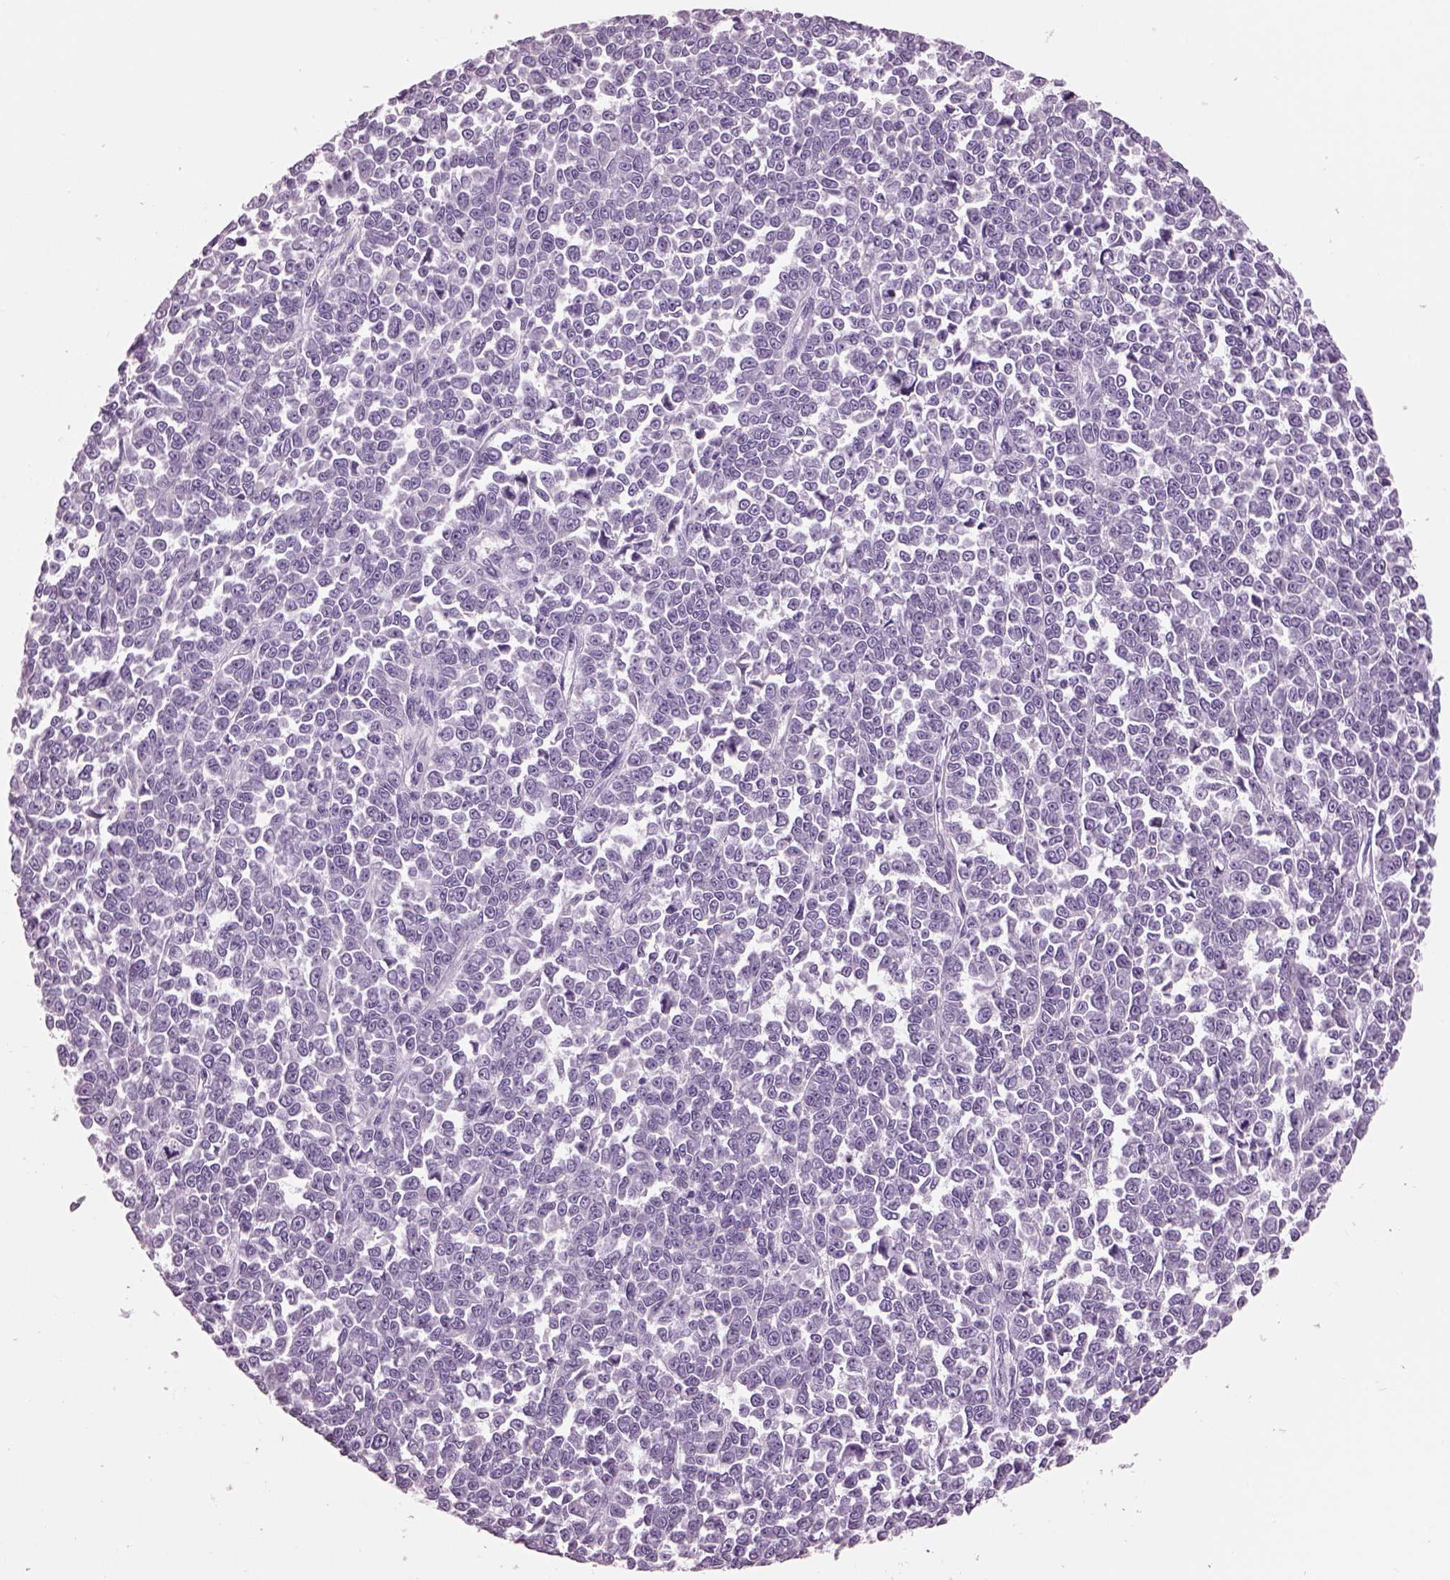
{"staining": {"intensity": "negative", "quantity": "none", "location": "none"}, "tissue": "melanoma", "cell_type": "Tumor cells", "image_type": "cancer", "snomed": [{"axis": "morphology", "description": "Malignant melanoma, NOS"}, {"axis": "topography", "description": "Skin"}], "caption": "Immunohistochemical staining of melanoma exhibits no significant expression in tumor cells.", "gene": "ADGRG5", "patient": {"sex": "female", "age": 95}}